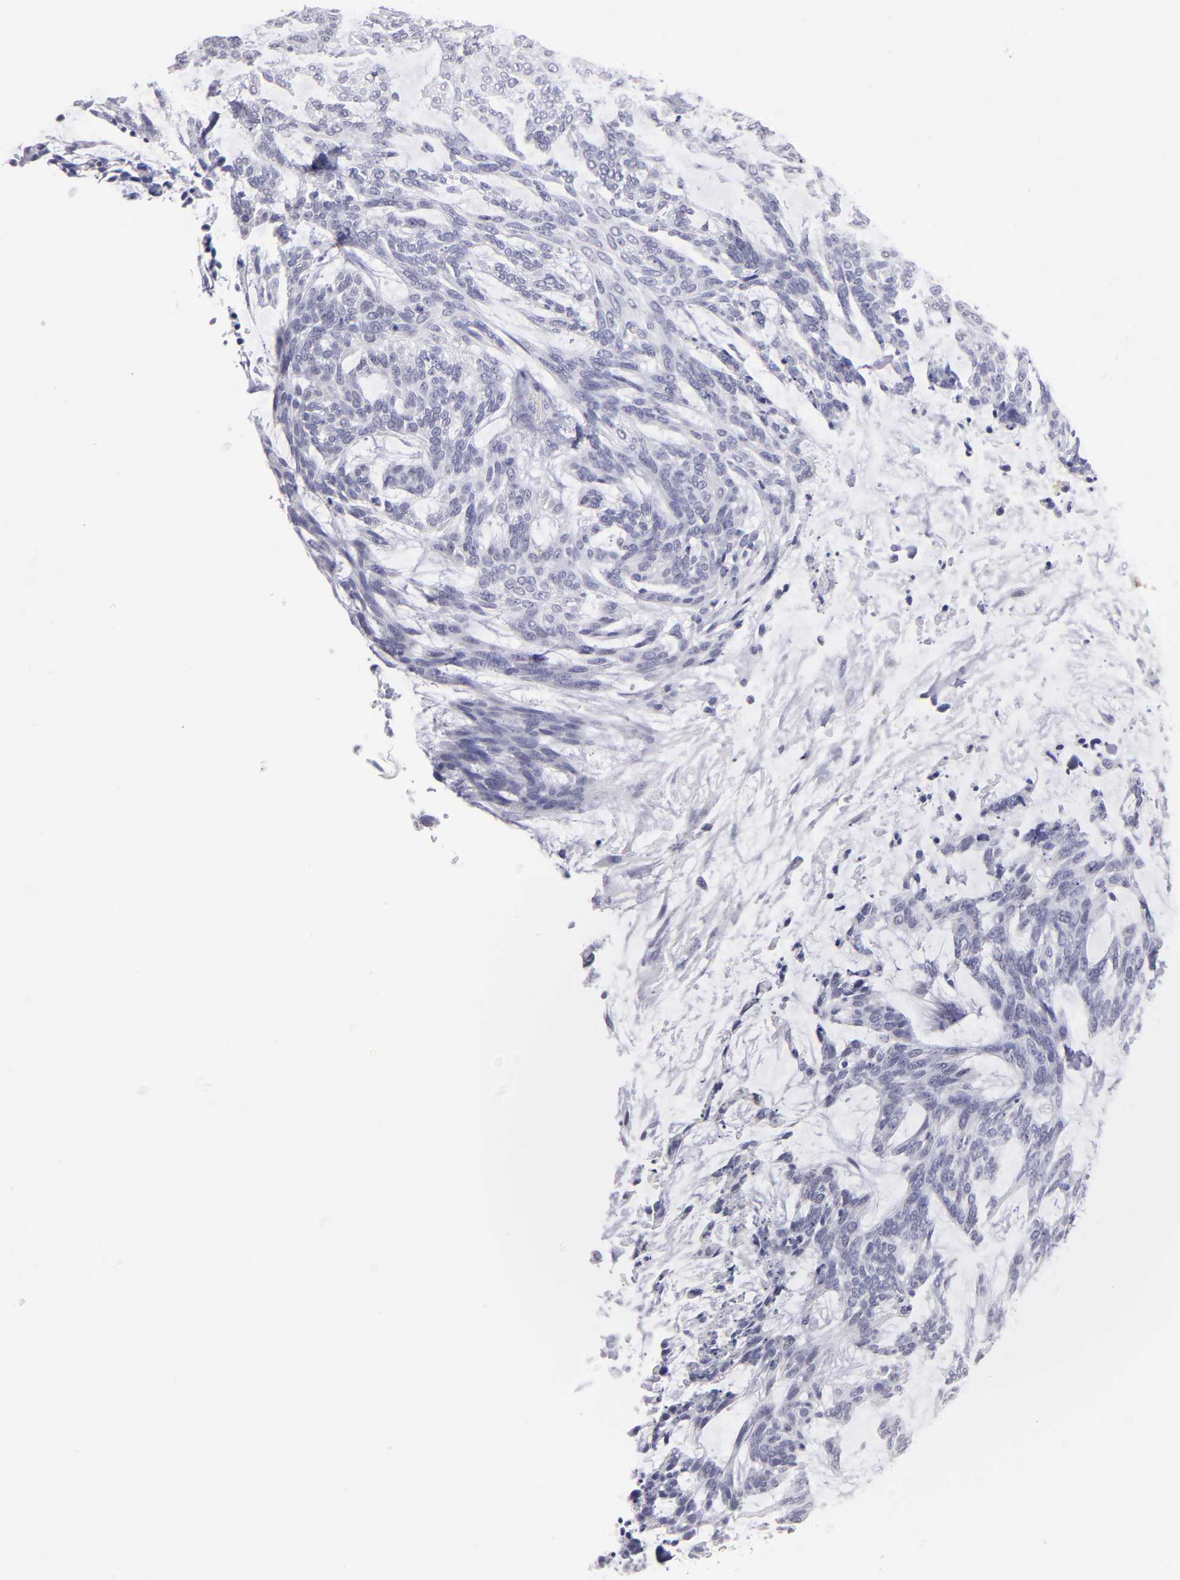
{"staining": {"intensity": "negative", "quantity": "none", "location": "none"}, "tissue": "skin cancer", "cell_type": "Tumor cells", "image_type": "cancer", "snomed": [{"axis": "morphology", "description": "Normal tissue, NOS"}, {"axis": "morphology", "description": "Basal cell carcinoma"}, {"axis": "topography", "description": "Skin"}], "caption": "The immunohistochemistry (IHC) photomicrograph has no significant positivity in tumor cells of basal cell carcinoma (skin) tissue.", "gene": "IRF8", "patient": {"sex": "female", "age": 71}}